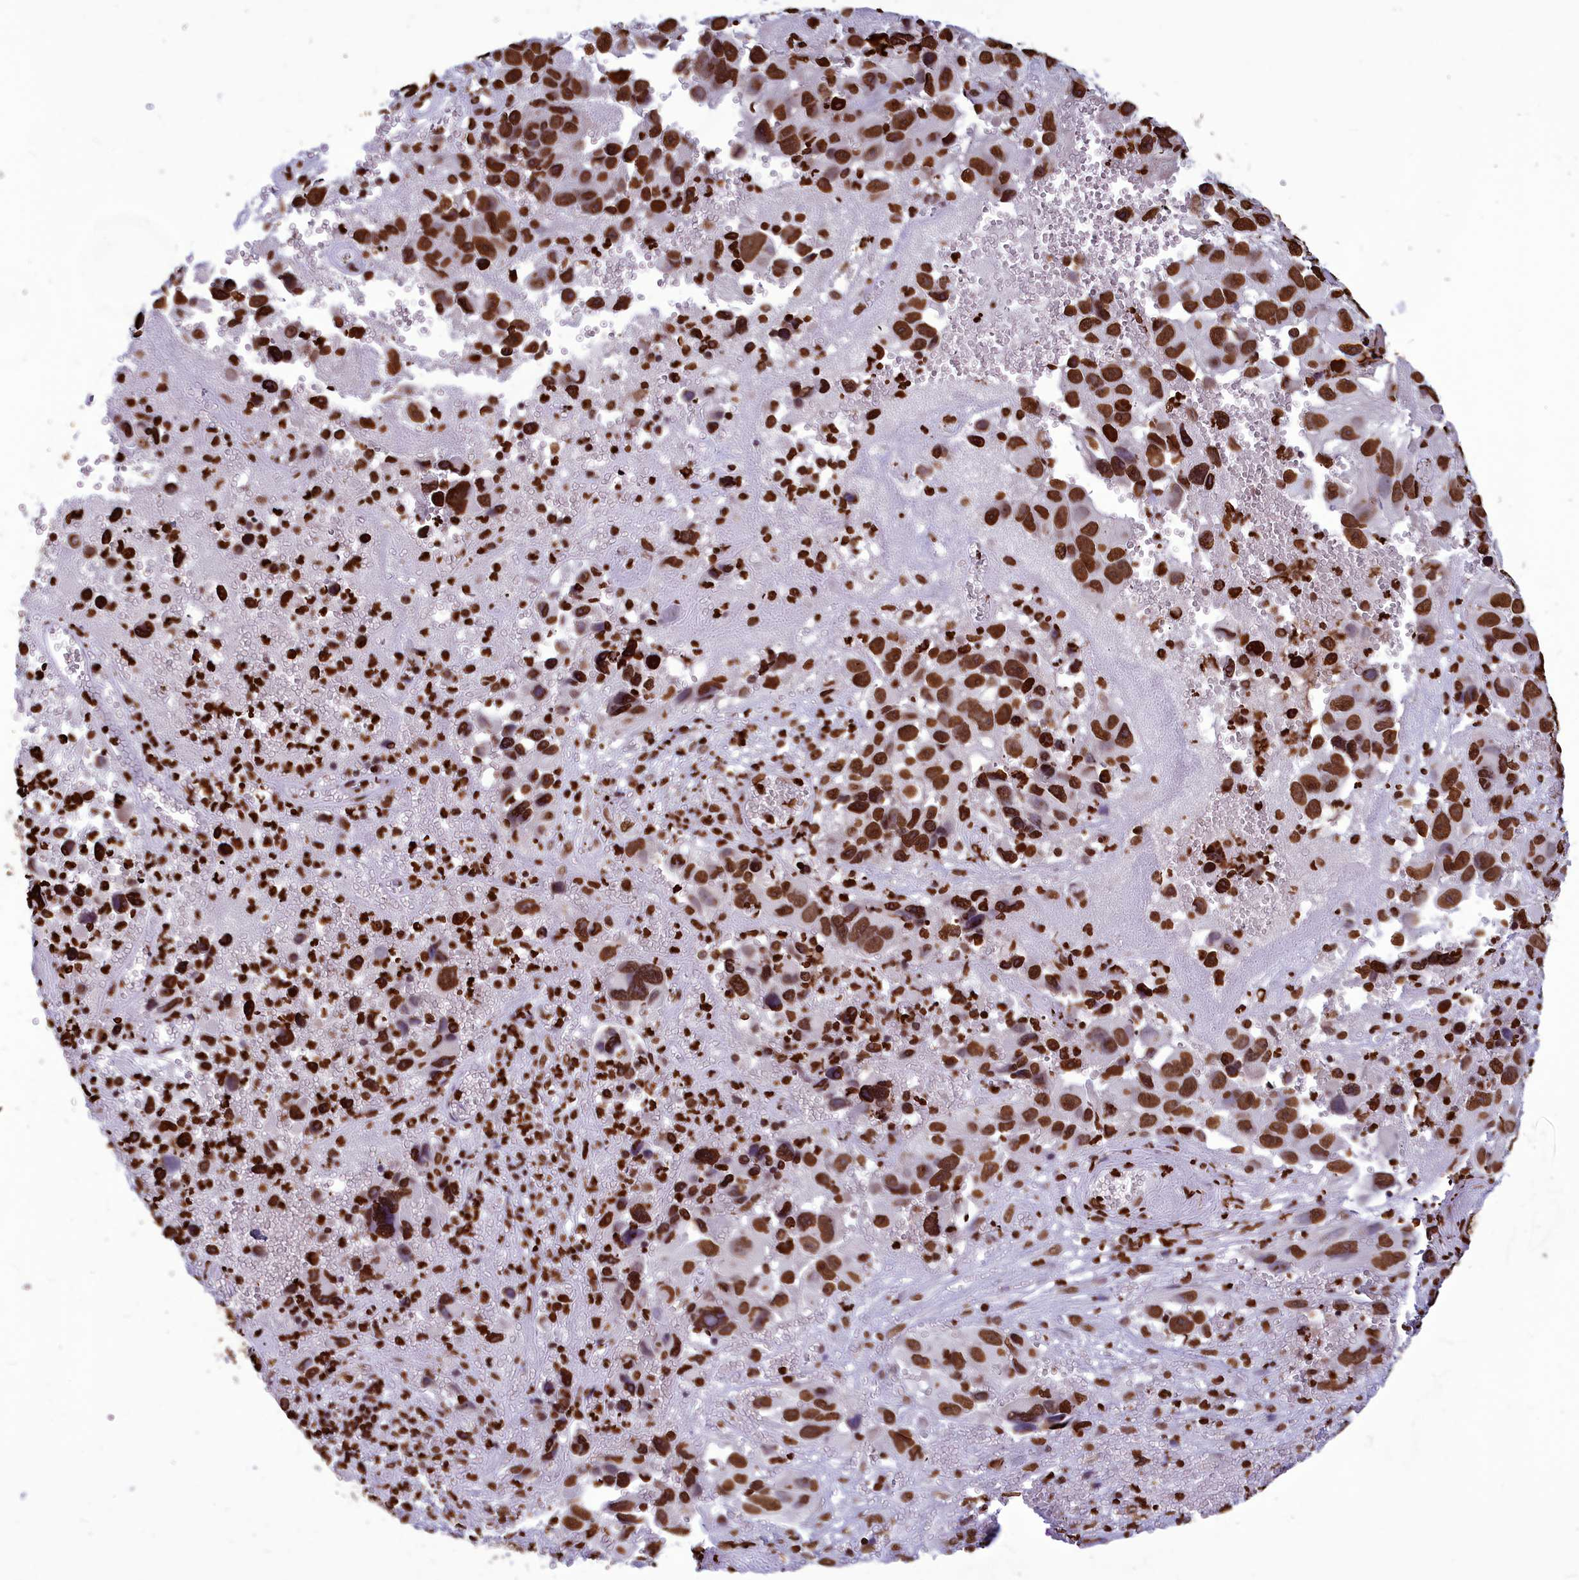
{"staining": {"intensity": "strong", "quantity": ">75%", "location": "nuclear"}, "tissue": "melanoma", "cell_type": "Tumor cells", "image_type": "cancer", "snomed": [{"axis": "morphology", "description": "Malignant melanoma, NOS"}, {"axis": "topography", "description": "Skin"}], "caption": "Immunohistochemistry (DAB (3,3'-diaminobenzidine)) staining of human melanoma shows strong nuclear protein positivity in about >75% of tumor cells. (DAB (3,3'-diaminobenzidine) = brown stain, brightfield microscopy at high magnification).", "gene": "AKAP17A", "patient": {"sex": "male", "age": 84}}